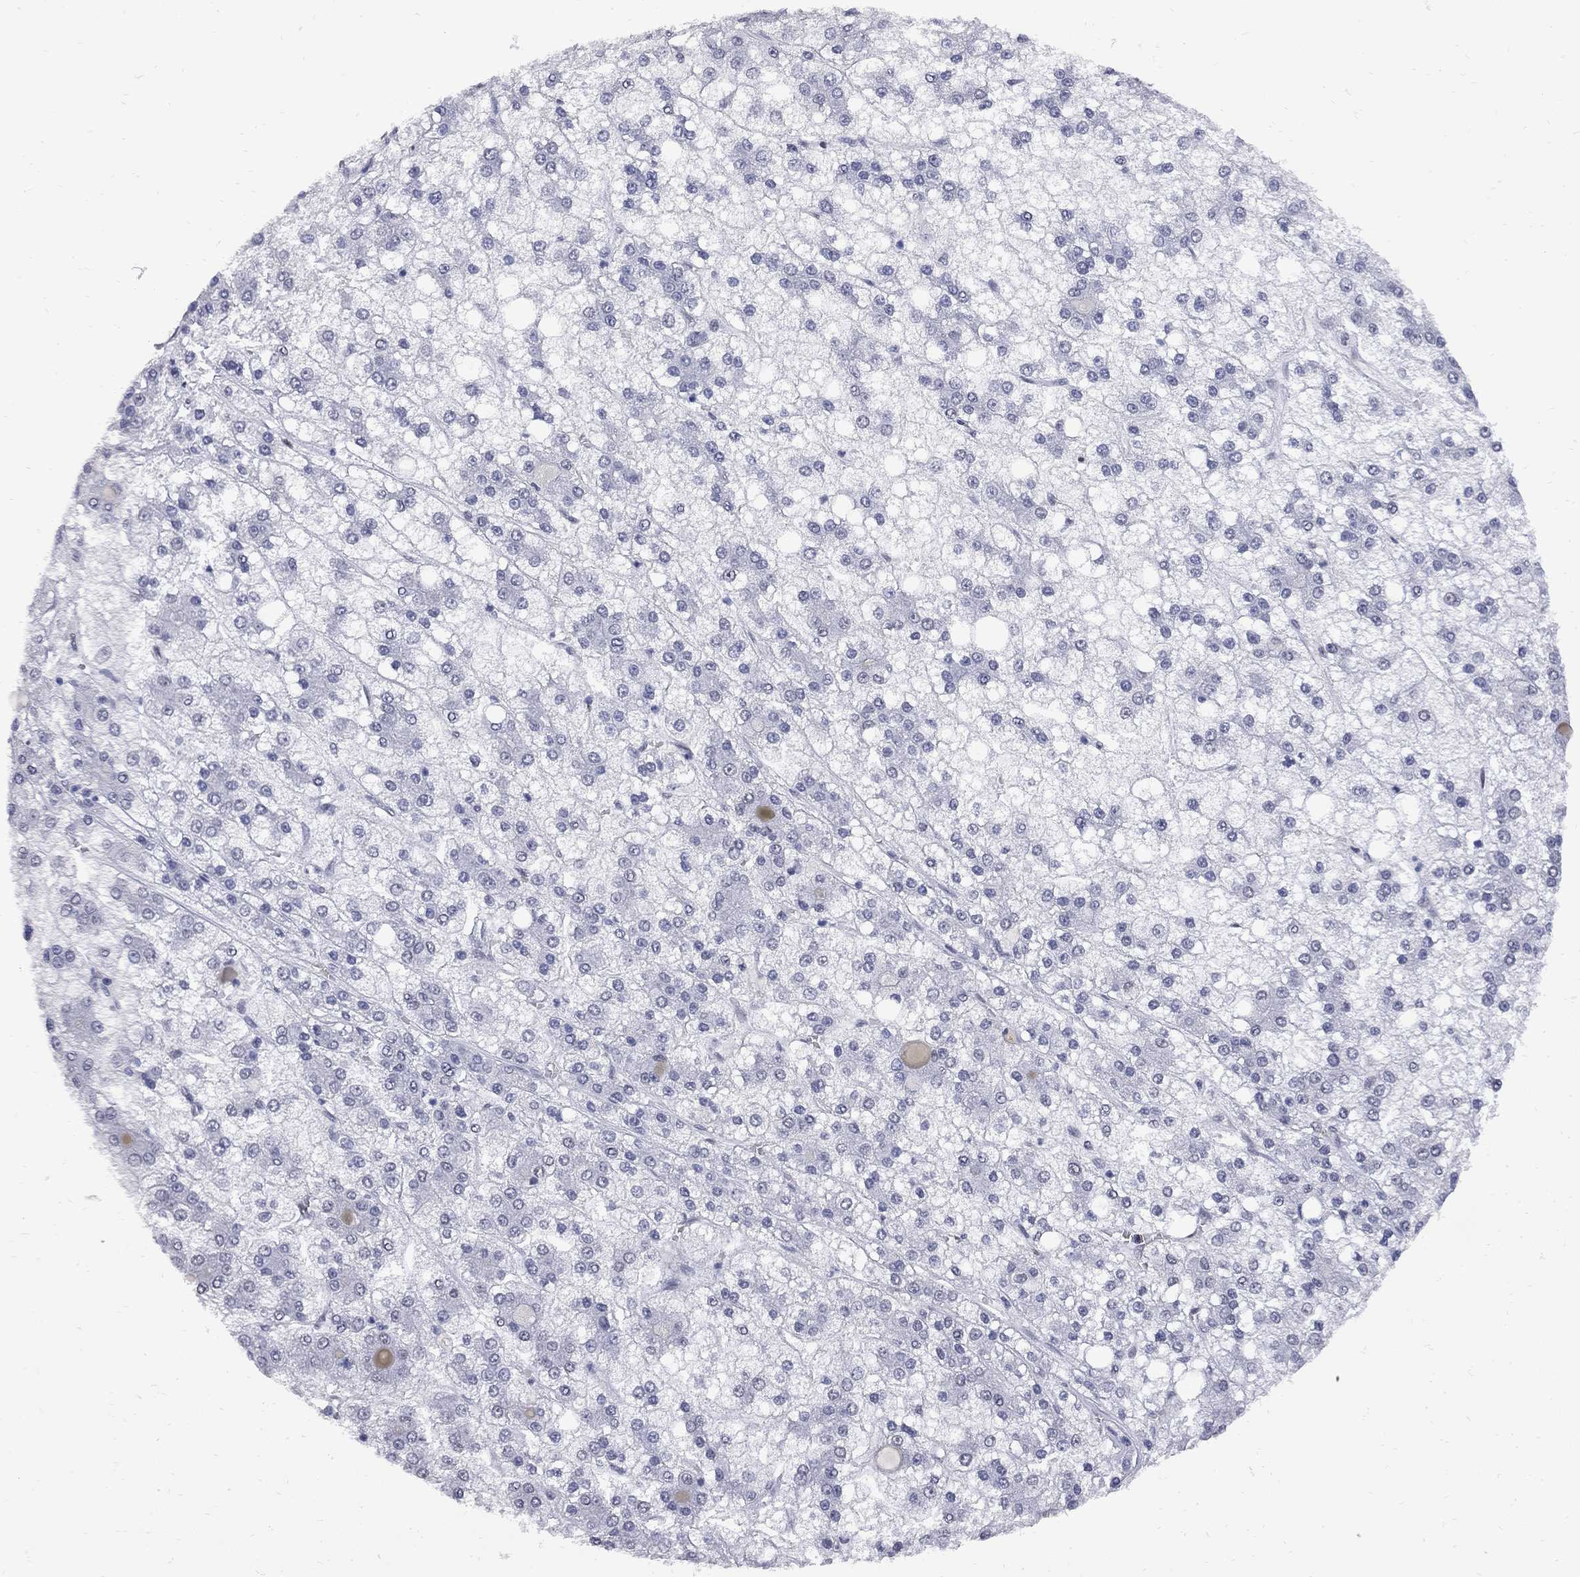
{"staining": {"intensity": "negative", "quantity": "none", "location": "none"}, "tissue": "liver cancer", "cell_type": "Tumor cells", "image_type": "cancer", "snomed": [{"axis": "morphology", "description": "Carcinoma, Hepatocellular, NOS"}, {"axis": "topography", "description": "Liver"}], "caption": "Tumor cells are negative for protein expression in human hepatocellular carcinoma (liver).", "gene": "ZBTB47", "patient": {"sex": "male", "age": 73}}